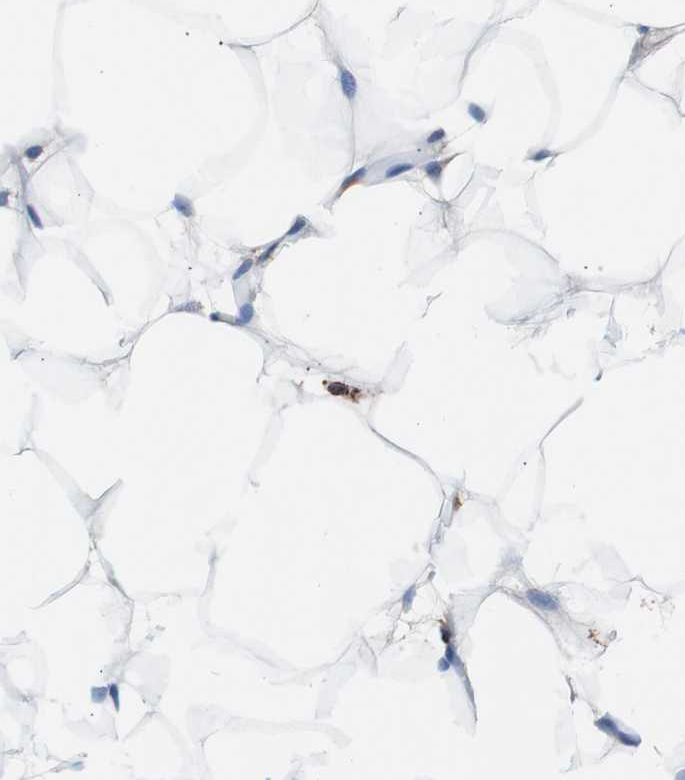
{"staining": {"intensity": "negative", "quantity": "none", "location": "none"}, "tissue": "adipose tissue", "cell_type": "Adipocytes", "image_type": "normal", "snomed": [{"axis": "morphology", "description": "Normal tissue, NOS"}, {"axis": "topography", "description": "Breast"}, {"axis": "topography", "description": "Adipose tissue"}], "caption": "A high-resolution image shows immunohistochemistry (IHC) staining of benign adipose tissue, which demonstrates no significant staining in adipocytes. Nuclei are stained in blue.", "gene": "FCGR2B", "patient": {"sex": "female", "age": 25}}